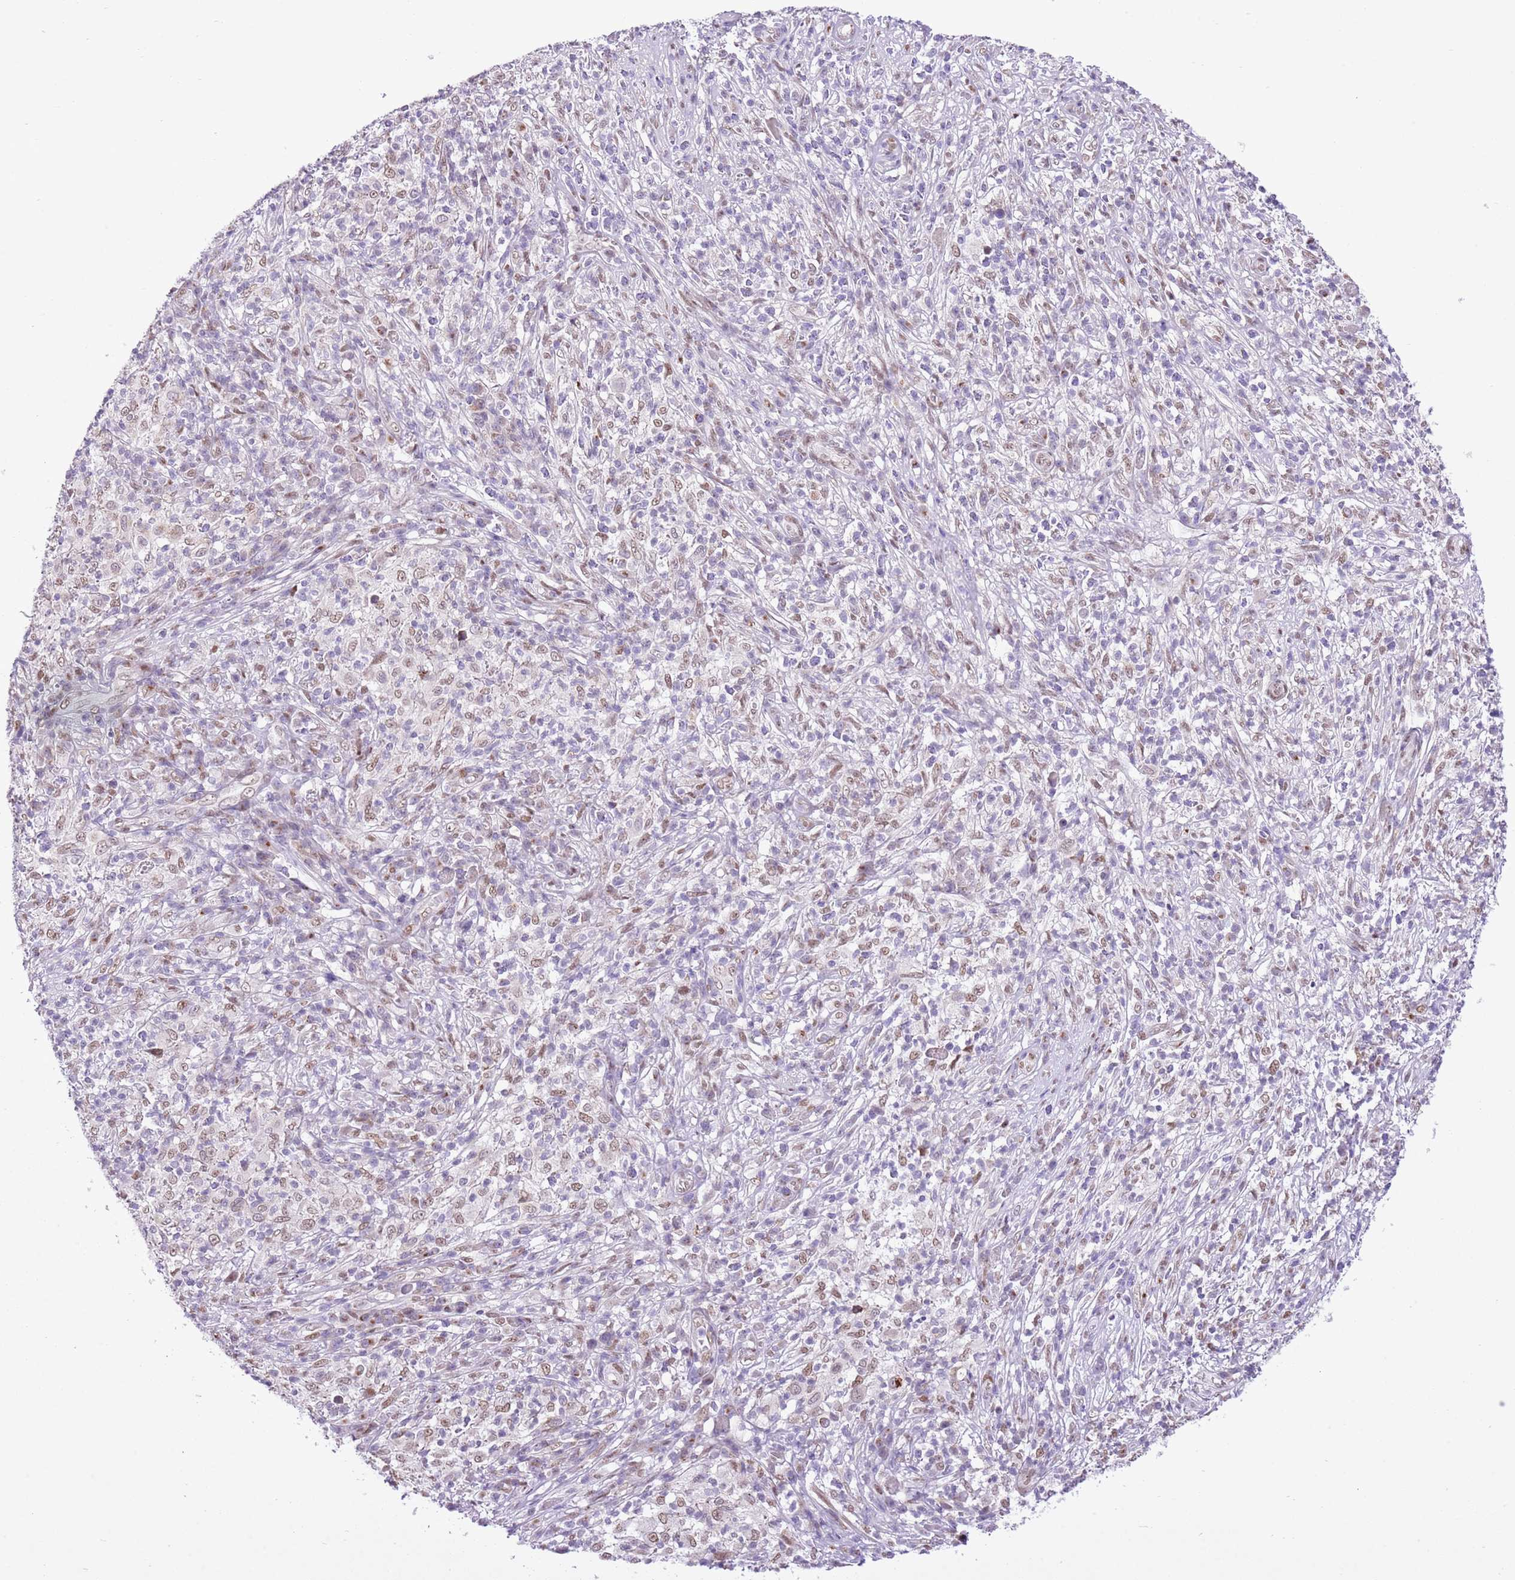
{"staining": {"intensity": "weak", "quantity": "<25%", "location": "nuclear"}, "tissue": "melanoma", "cell_type": "Tumor cells", "image_type": "cancer", "snomed": [{"axis": "morphology", "description": "Malignant melanoma, NOS"}, {"axis": "topography", "description": "Skin"}], "caption": "This is an IHC micrograph of human malignant melanoma. There is no staining in tumor cells.", "gene": "NACC2", "patient": {"sex": "male", "age": 66}}